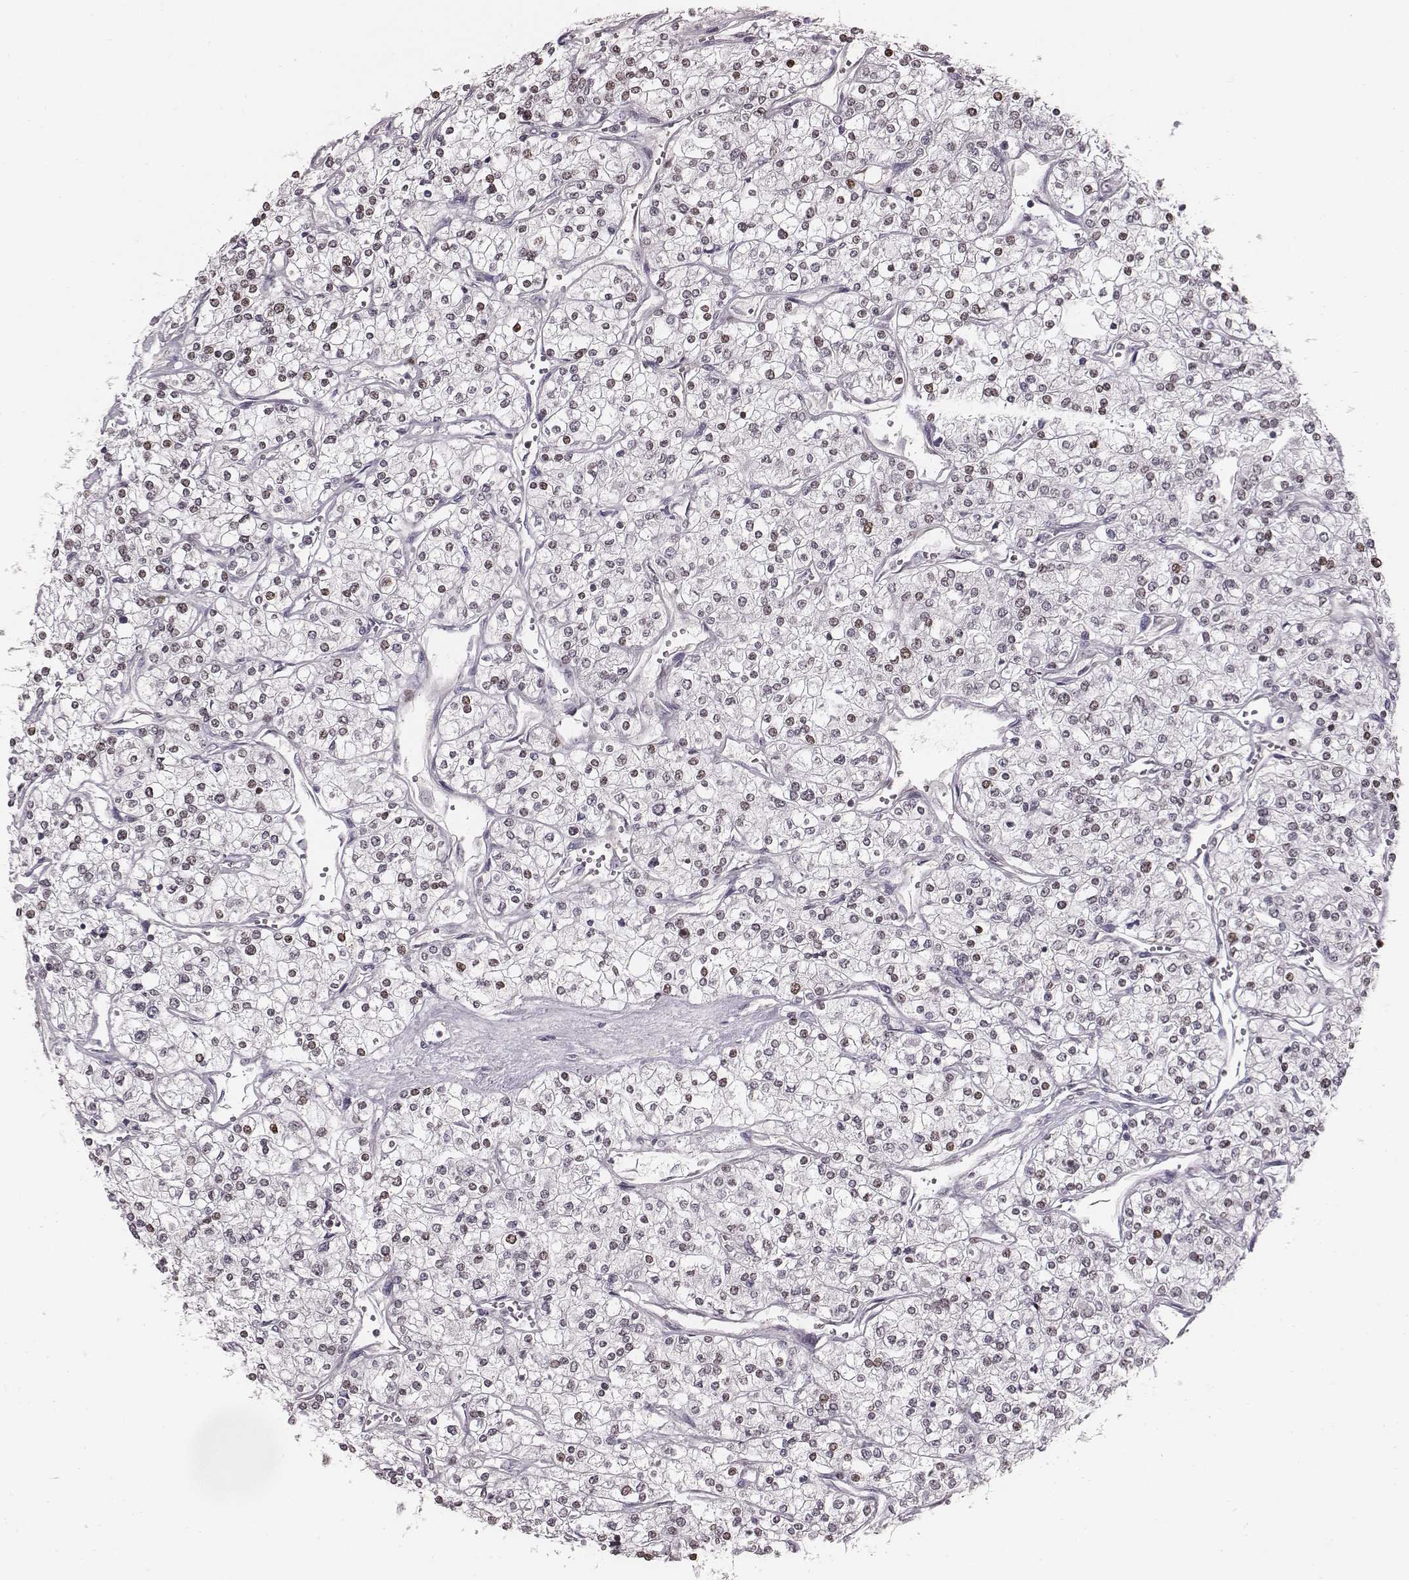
{"staining": {"intensity": "moderate", "quantity": "<25%", "location": "nuclear"}, "tissue": "renal cancer", "cell_type": "Tumor cells", "image_type": "cancer", "snomed": [{"axis": "morphology", "description": "Adenocarcinoma, NOS"}, {"axis": "topography", "description": "Kidney"}], "caption": "A brown stain shows moderate nuclear staining of a protein in renal adenocarcinoma tumor cells. Using DAB (brown) and hematoxylin (blue) stains, captured at high magnification using brightfield microscopy.", "gene": "NDC1", "patient": {"sex": "male", "age": 80}}